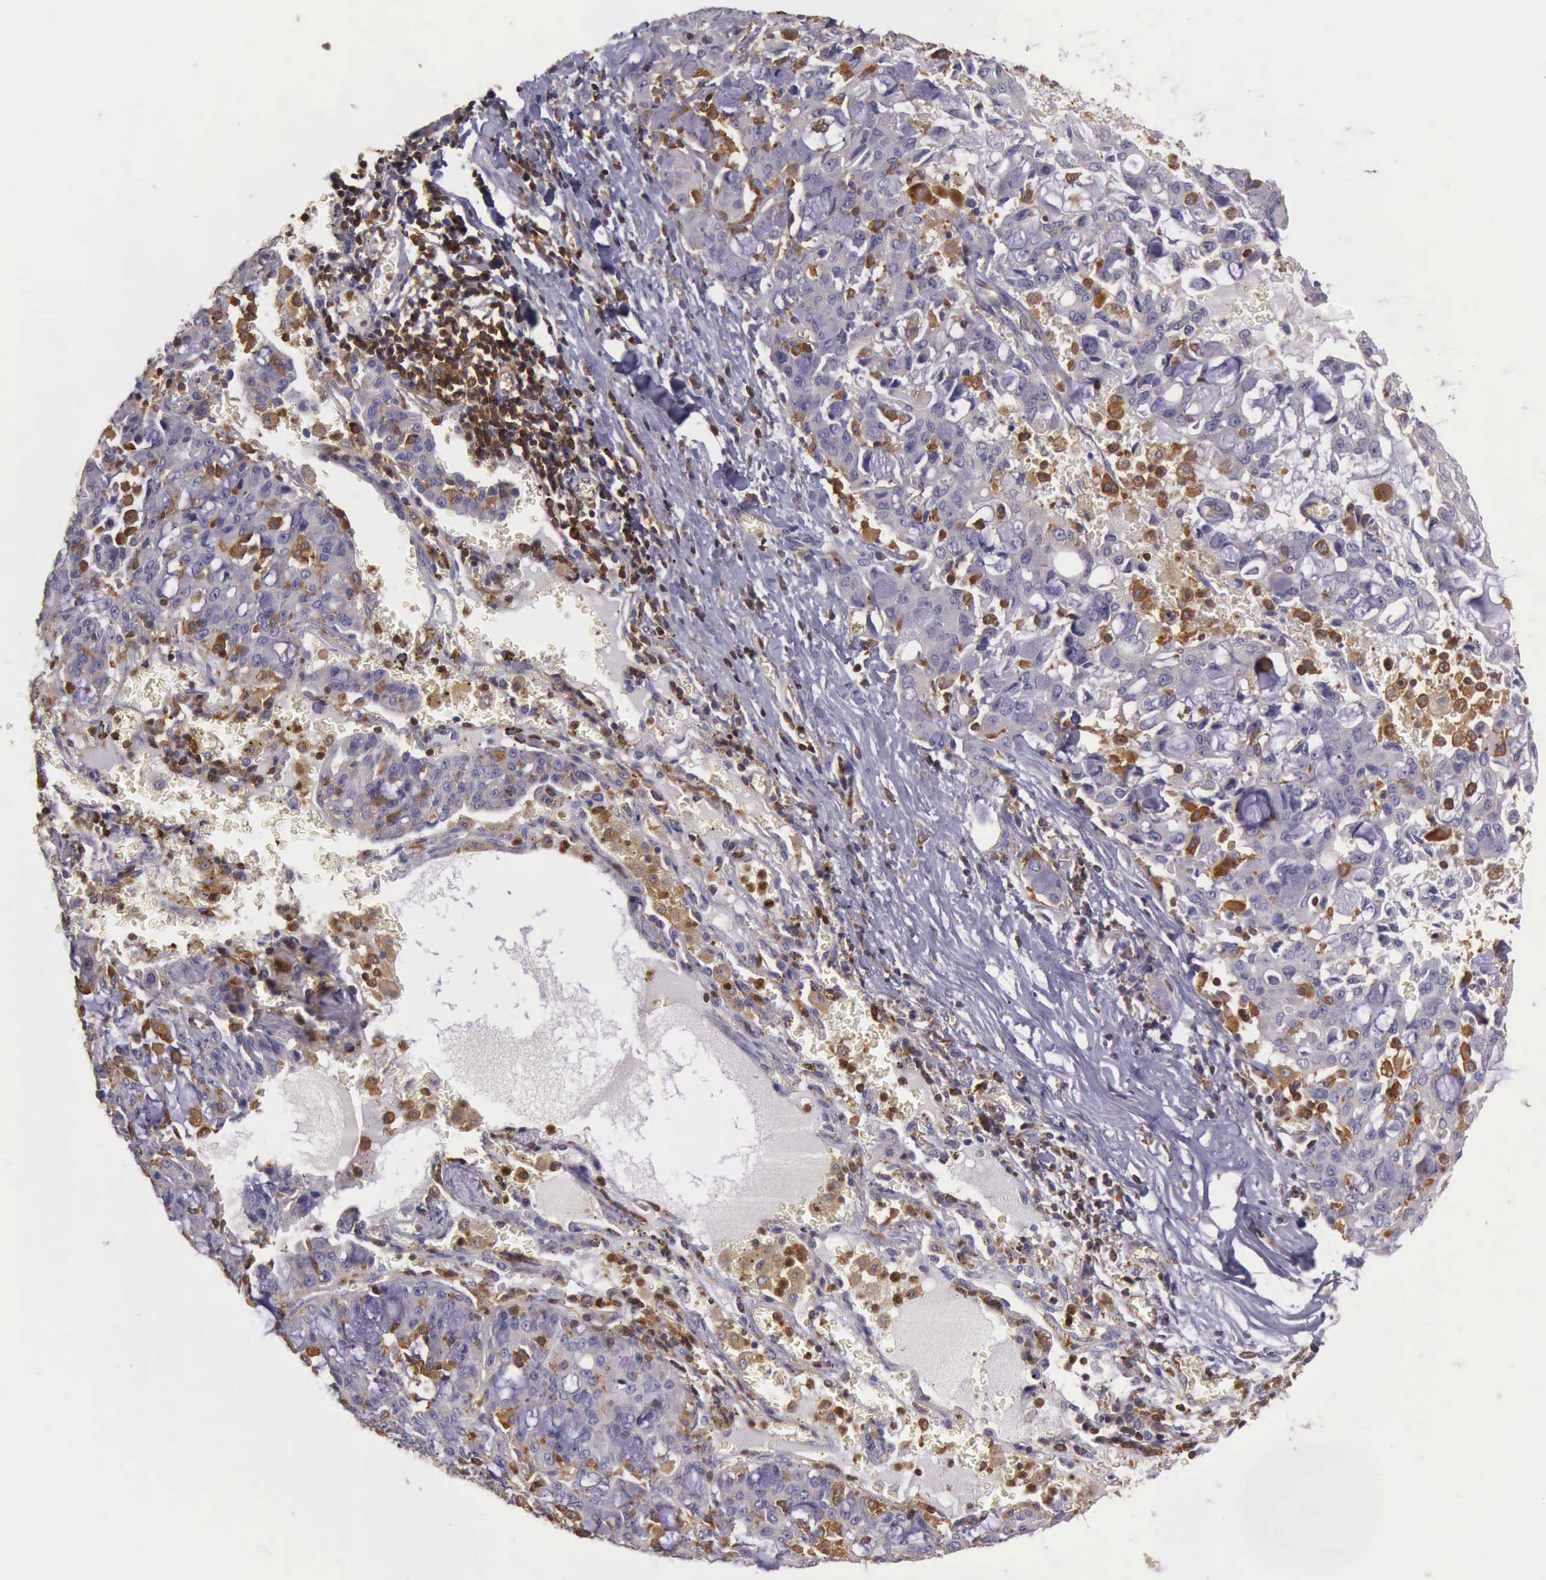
{"staining": {"intensity": "weak", "quantity": "<25%", "location": "cytoplasmic/membranous"}, "tissue": "lung cancer", "cell_type": "Tumor cells", "image_type": "cancer", "snomed": [{"axis": "morphology", "description": "Adenocarcinoma, NOS"}, {"axis": "topography", "description": "Lung"}], "caption": "Immunohistochemistry micrograph of neoplastic tissue: adenocarcinoma (lung) stained with DAB (3,3'-diaminobenzidine) displays no significant protein positivity in tumor cells. The staining was performed using DAB (3,3'-diaminobenzidine) to visualize the protein expression in brown, while the nuclei were stained in blue with hematoxylin (Magnification: 20x).", "gene": "ARHGAP4", "patient": {"sex": "female", "age": 44}}